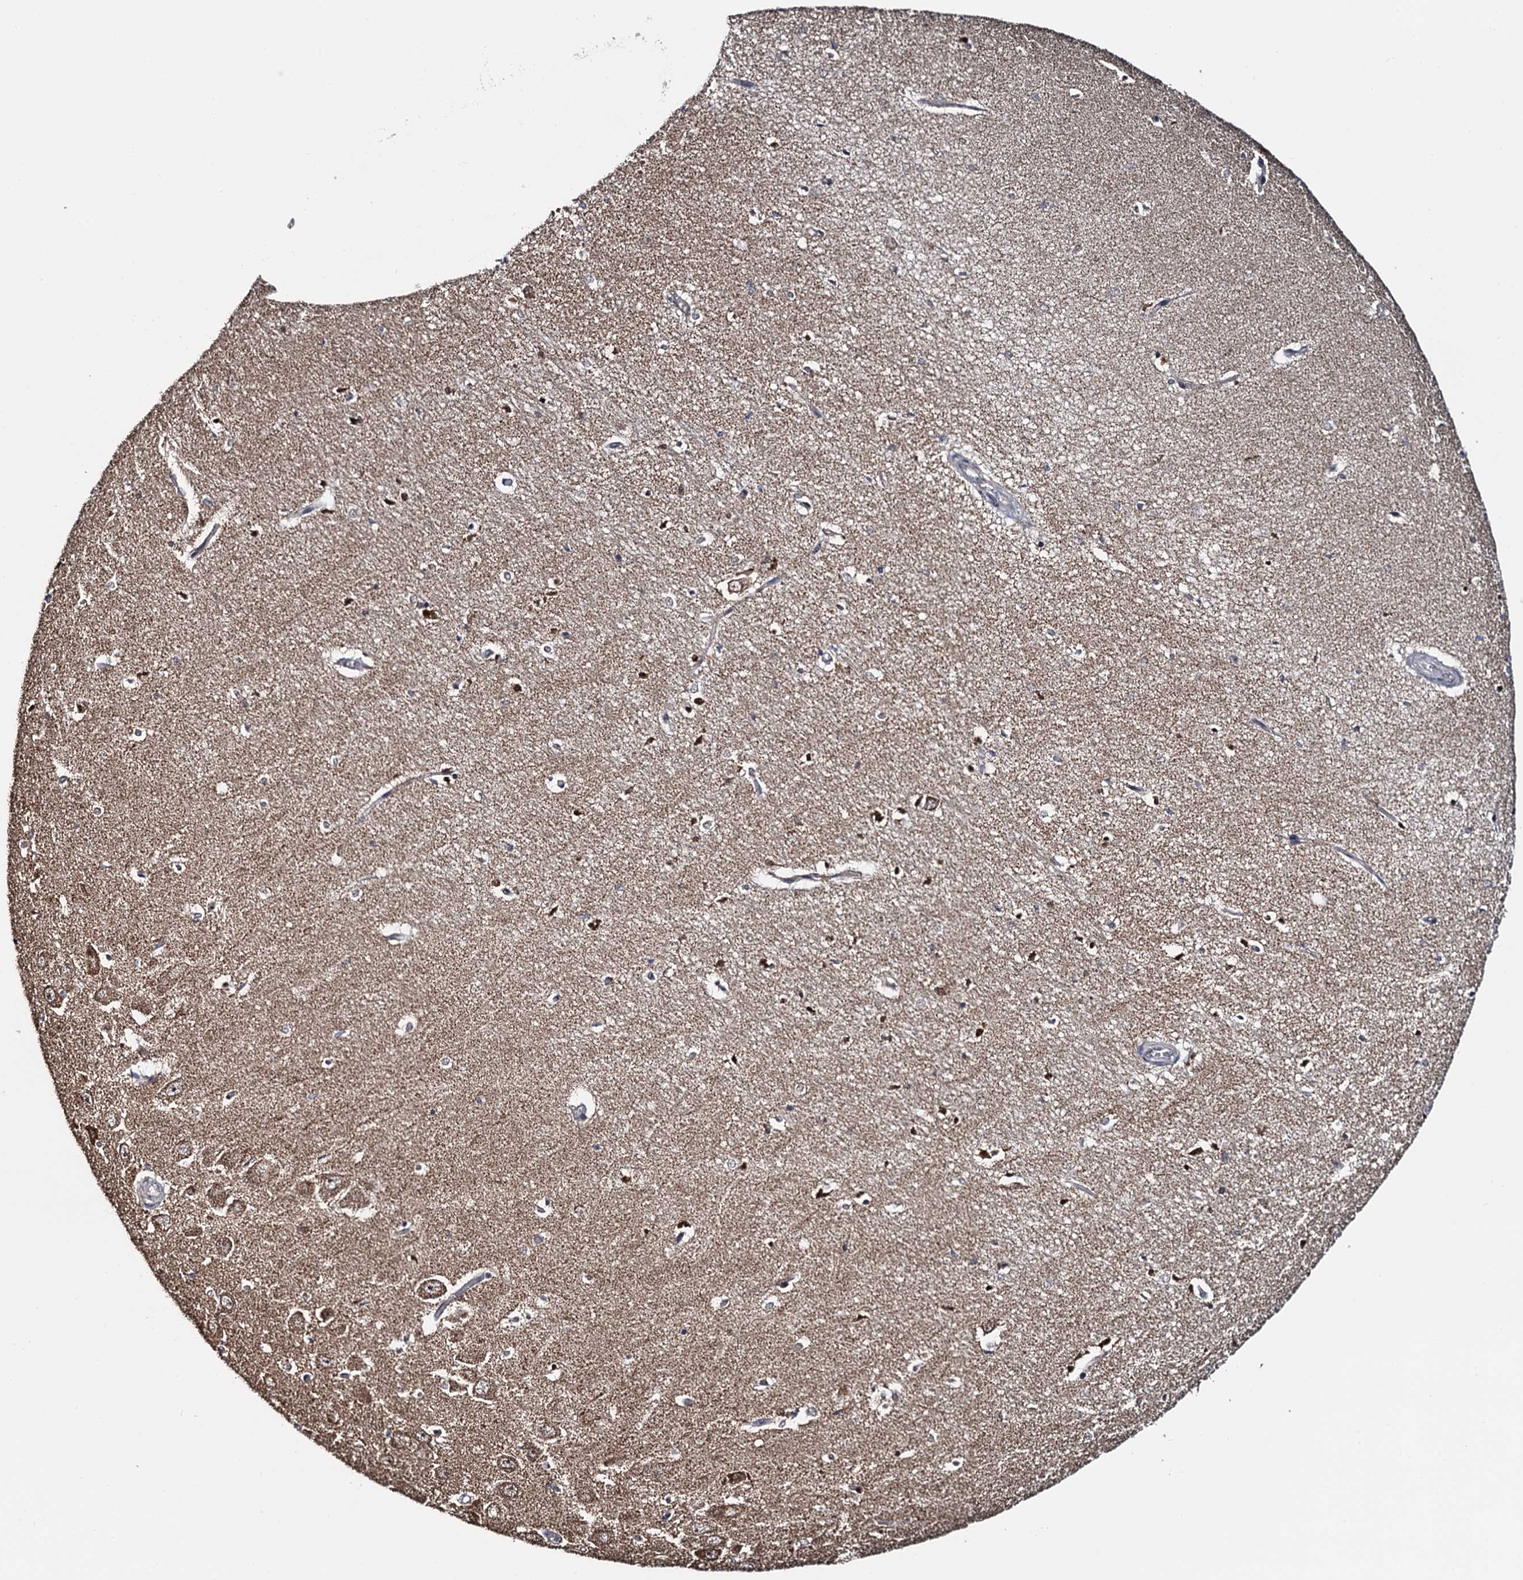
{"staining": {"intensity": "strong", "quantity": "25%-75%", "location": "cytoplasmic/membranous"}, "tissue": "hippocampus", "cell_type": "Glial cells", "image_type": "normal", "snomed": [{"axis": "morphology", "description": "Normal tissue, NOS"}, {"axis": "topography", "description": "Hippocampus"}], "caption": "Hippocampus stained for a protein (brown) demonstrates strong cytoplasmic/membranous positive staining in about 25%-75% of glial cells.", "gene": "CCDC102A", "patient": {"sex": "female", "age": 64}}